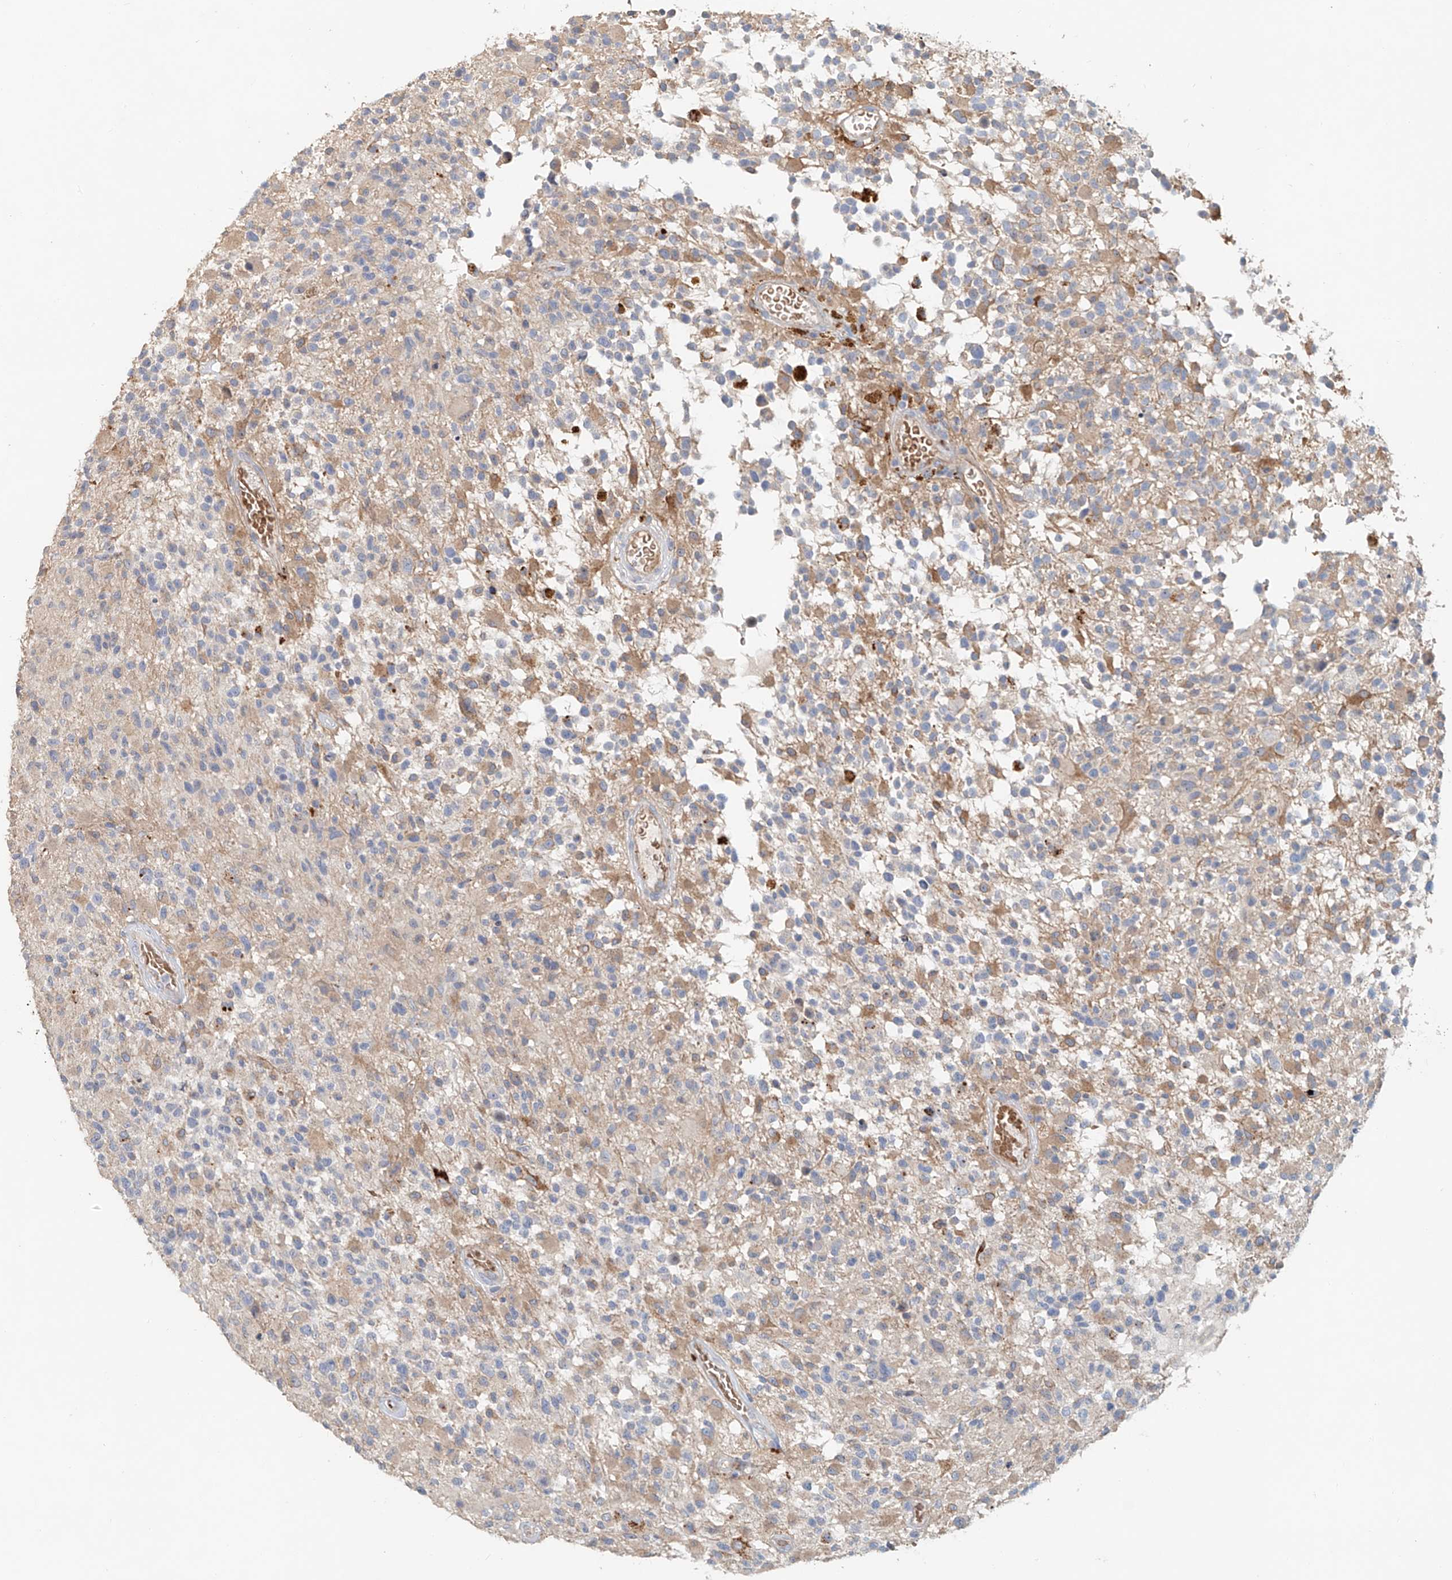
{"staining": {"intensity": "weak", "quantity": "<25%", "location": "cytoplasmic/membranous"}, "tissue": "glioma", "cell_type": "Tumor cells", "image_type": "cancer", "snomed": [{"axis": "morphology", "description": "Glioma, malignant, High grade"}, {"axis": "morphology", "description": "Glioblastoma, NOS"}, {"axis": "topography", "description": "Brain"}], "caption": "A photomicrograph of human malignant glioma (high-grade) is negative for staining in tumor cells. (DAB immunohistochemistry, high magnification).", "gene": "TRIM47", "patient": {"sex": "male", "age": 60}}